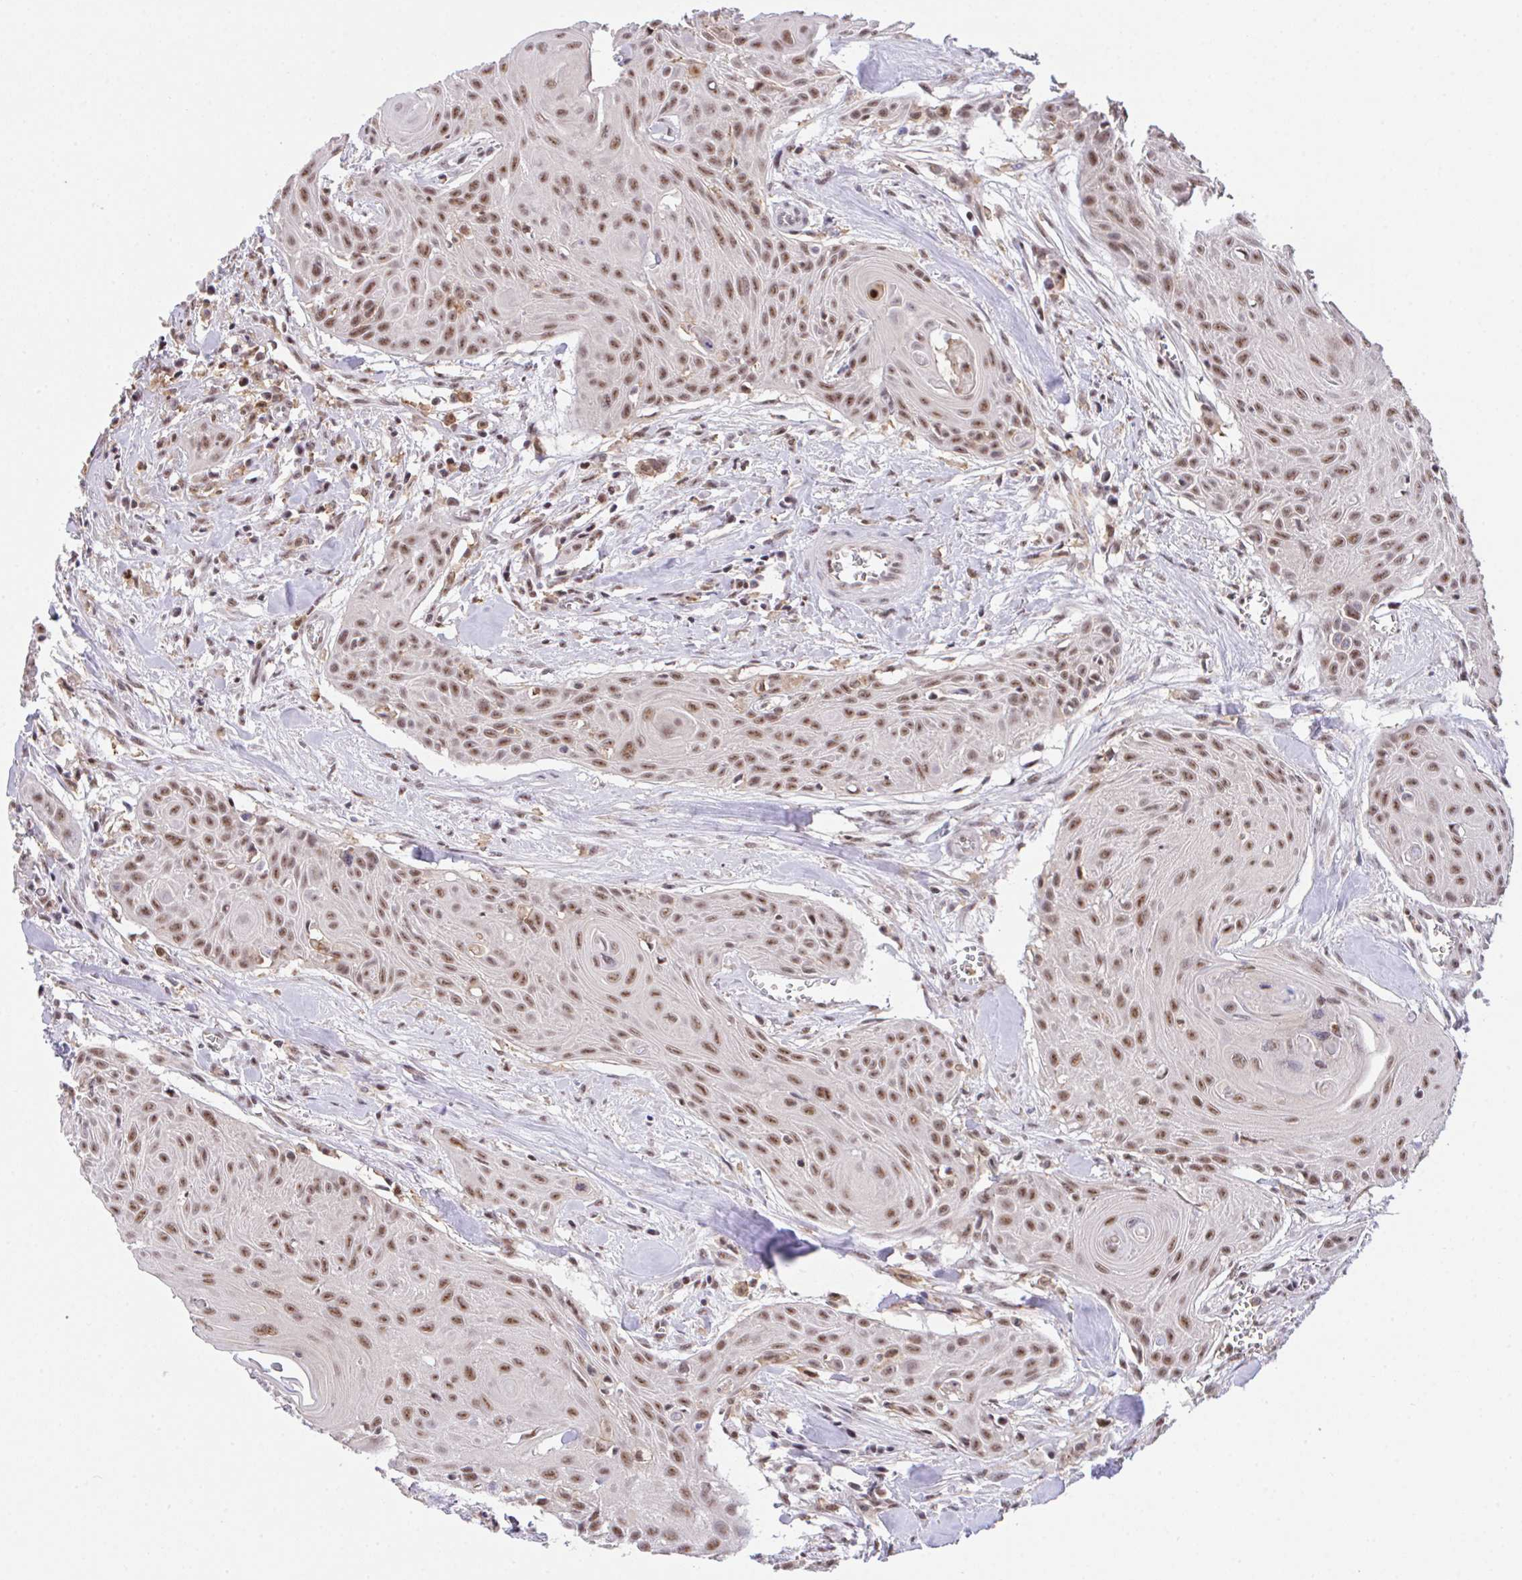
{"staining": {"intensity": "moderate", "quantity": ">75%", "location": "nuclear"}, "tissue": "head and neck cancer", "cell_type": "Tumor cells", "image_type": "cancer", "snomed": [{"axis": "morphology", "description": "Squamous cell carcinoma, NOS"}, {"axis": "topography", "description": "Lymph node"}, {"axis": "topography", "description": "Salivary gland"}, {"axis": "topography", "description": "Head-Neck"}], "caption": "About >75% of tumor cells in head and neck cancer (squamous cell carcinoma) exhibit moderate nuclear protein staining as visualized by brown immunohistochemical staining.", "gene": "OR6K3", "patient": {"sex": "female", "age": 74}}